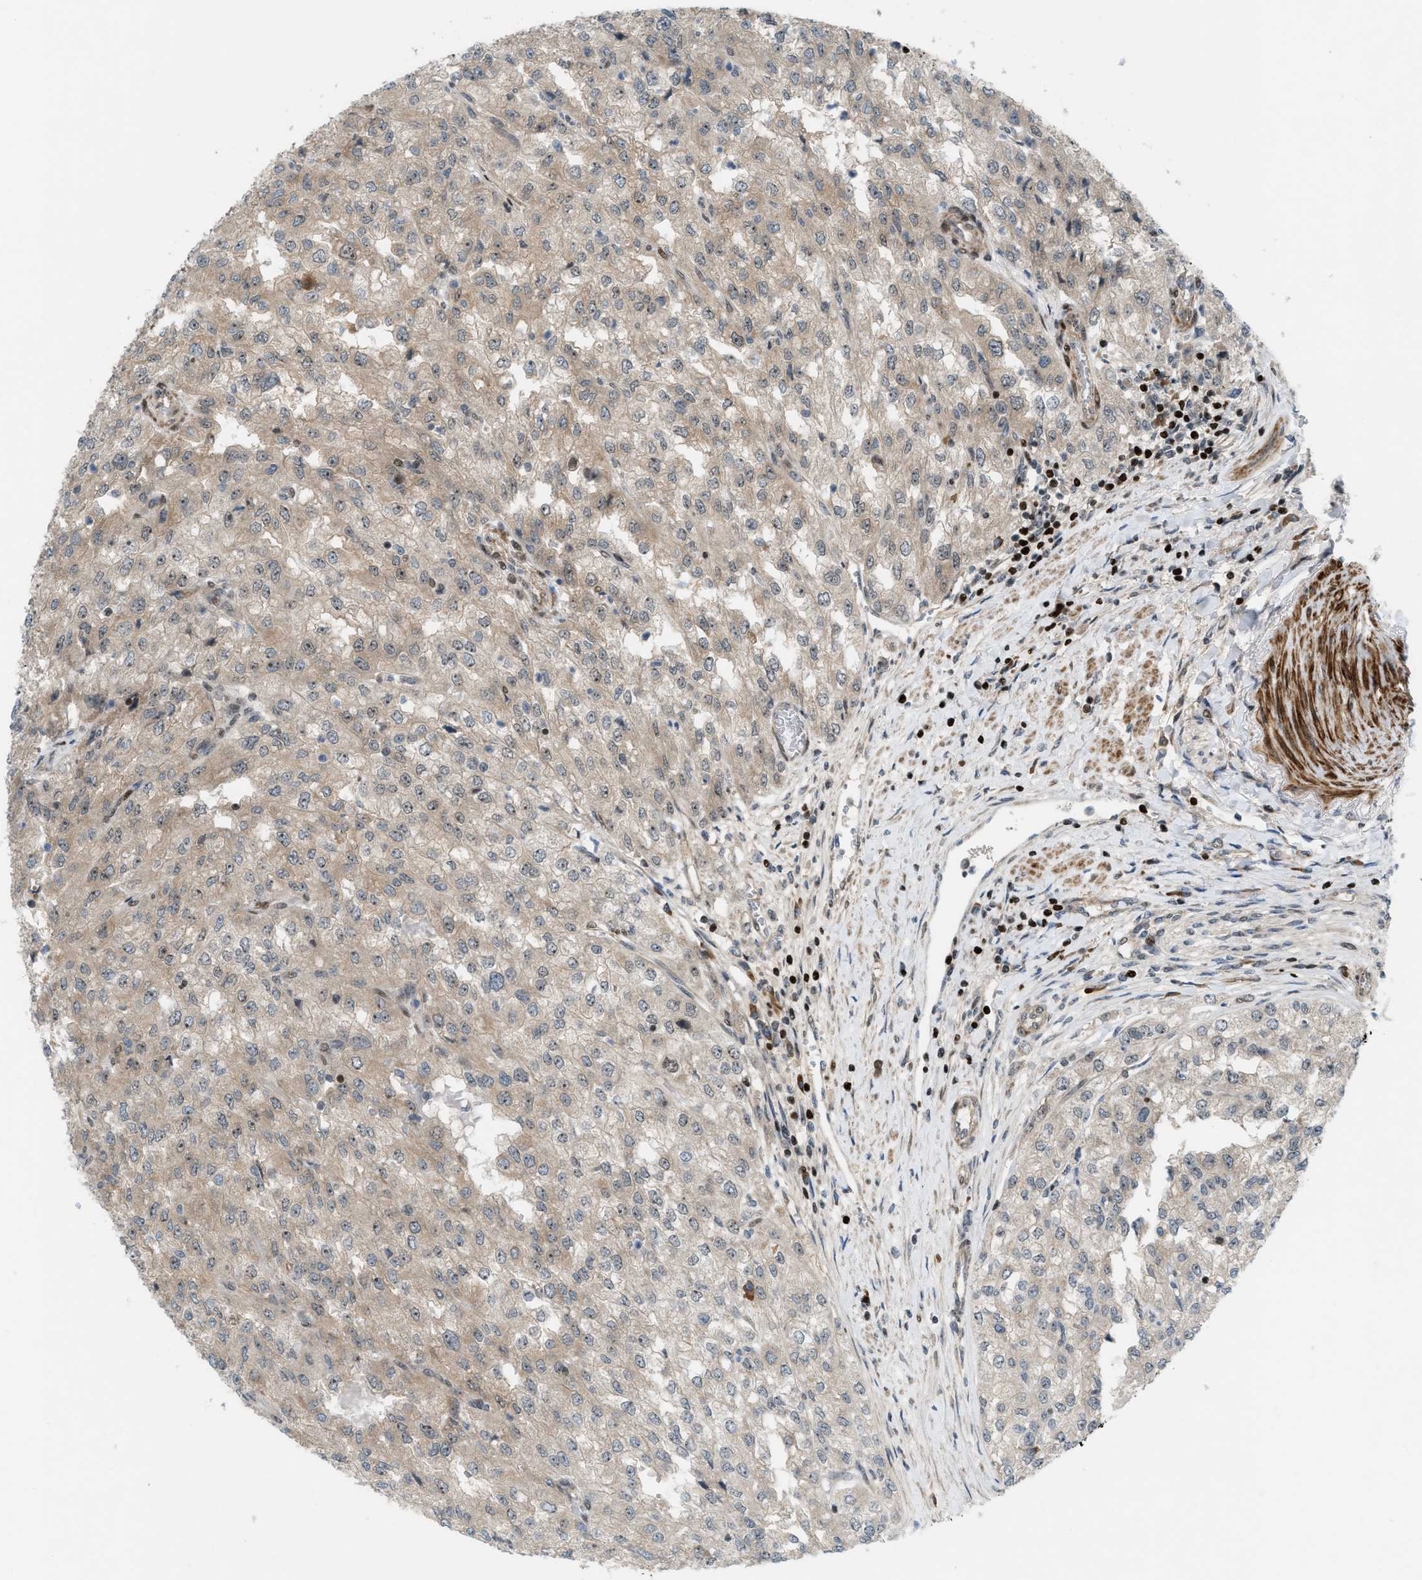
{"staining": {"intensity": "weak", "quantity": ">75%", "location": "cytoplasmic/membranous"}, "tissue": "renal cancer", "cell_type": "Tumor cells", "image_type": "cancer", "snomed": [{"axis": "morphology", "description": "Adenocarcinoma, NOS"}, {"axis": "topography", "description": "Kidney"}], "caption": "Human renal adenocarcinoma stained with a protein marker displays weak staining in tumor cells.", "gene": "ZNF276", "patient": {"sex": "female", "age": 54}}